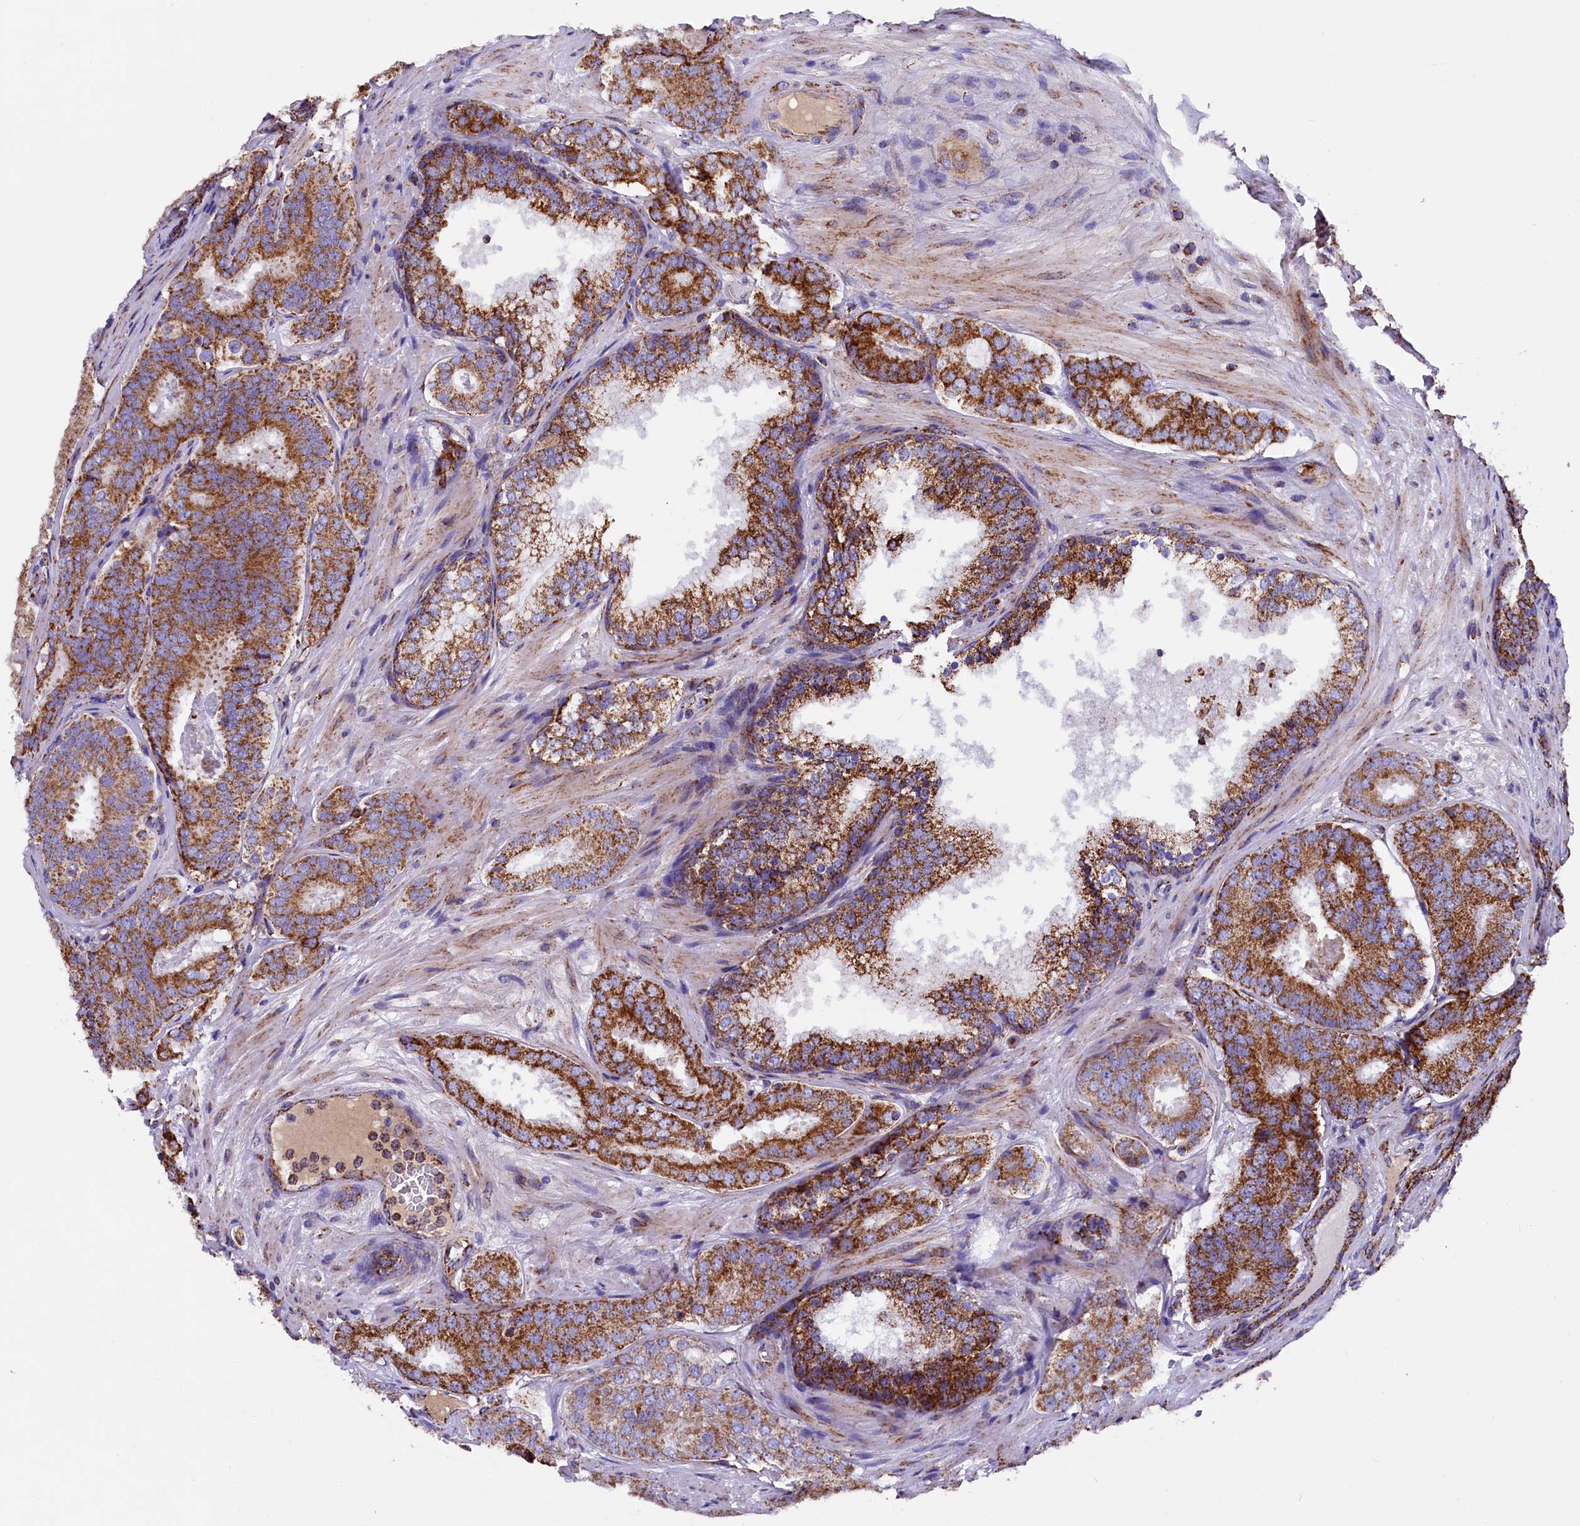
{"staining": {"intensity": "strong", "quantity": ">75%", "location": "cytoplasmic/membranous"}, "tissue": "prostate cancer", "cell_type": "Tumor cells", "image_type": "cancer", "snomed": [{"axis": "morphology", "description": "Adenocarcinoma, High grade"}, {"axis": "topography", "description": "Prostate"}], "caption": "A micrograph of human prostate cancer (high-grade adenocarcinoma) stained for a protein shows strong cytoplasmic/membranous brown staining in tumor cells. The staining is performed using DAB (3,3'-diaminobenzidine) brown chromogen to label protein expression. The nuclei are counter-stained blue using hematoxylin.", "gene": "SLC39A3", "patient": {"sex": "male", "age": 63}}